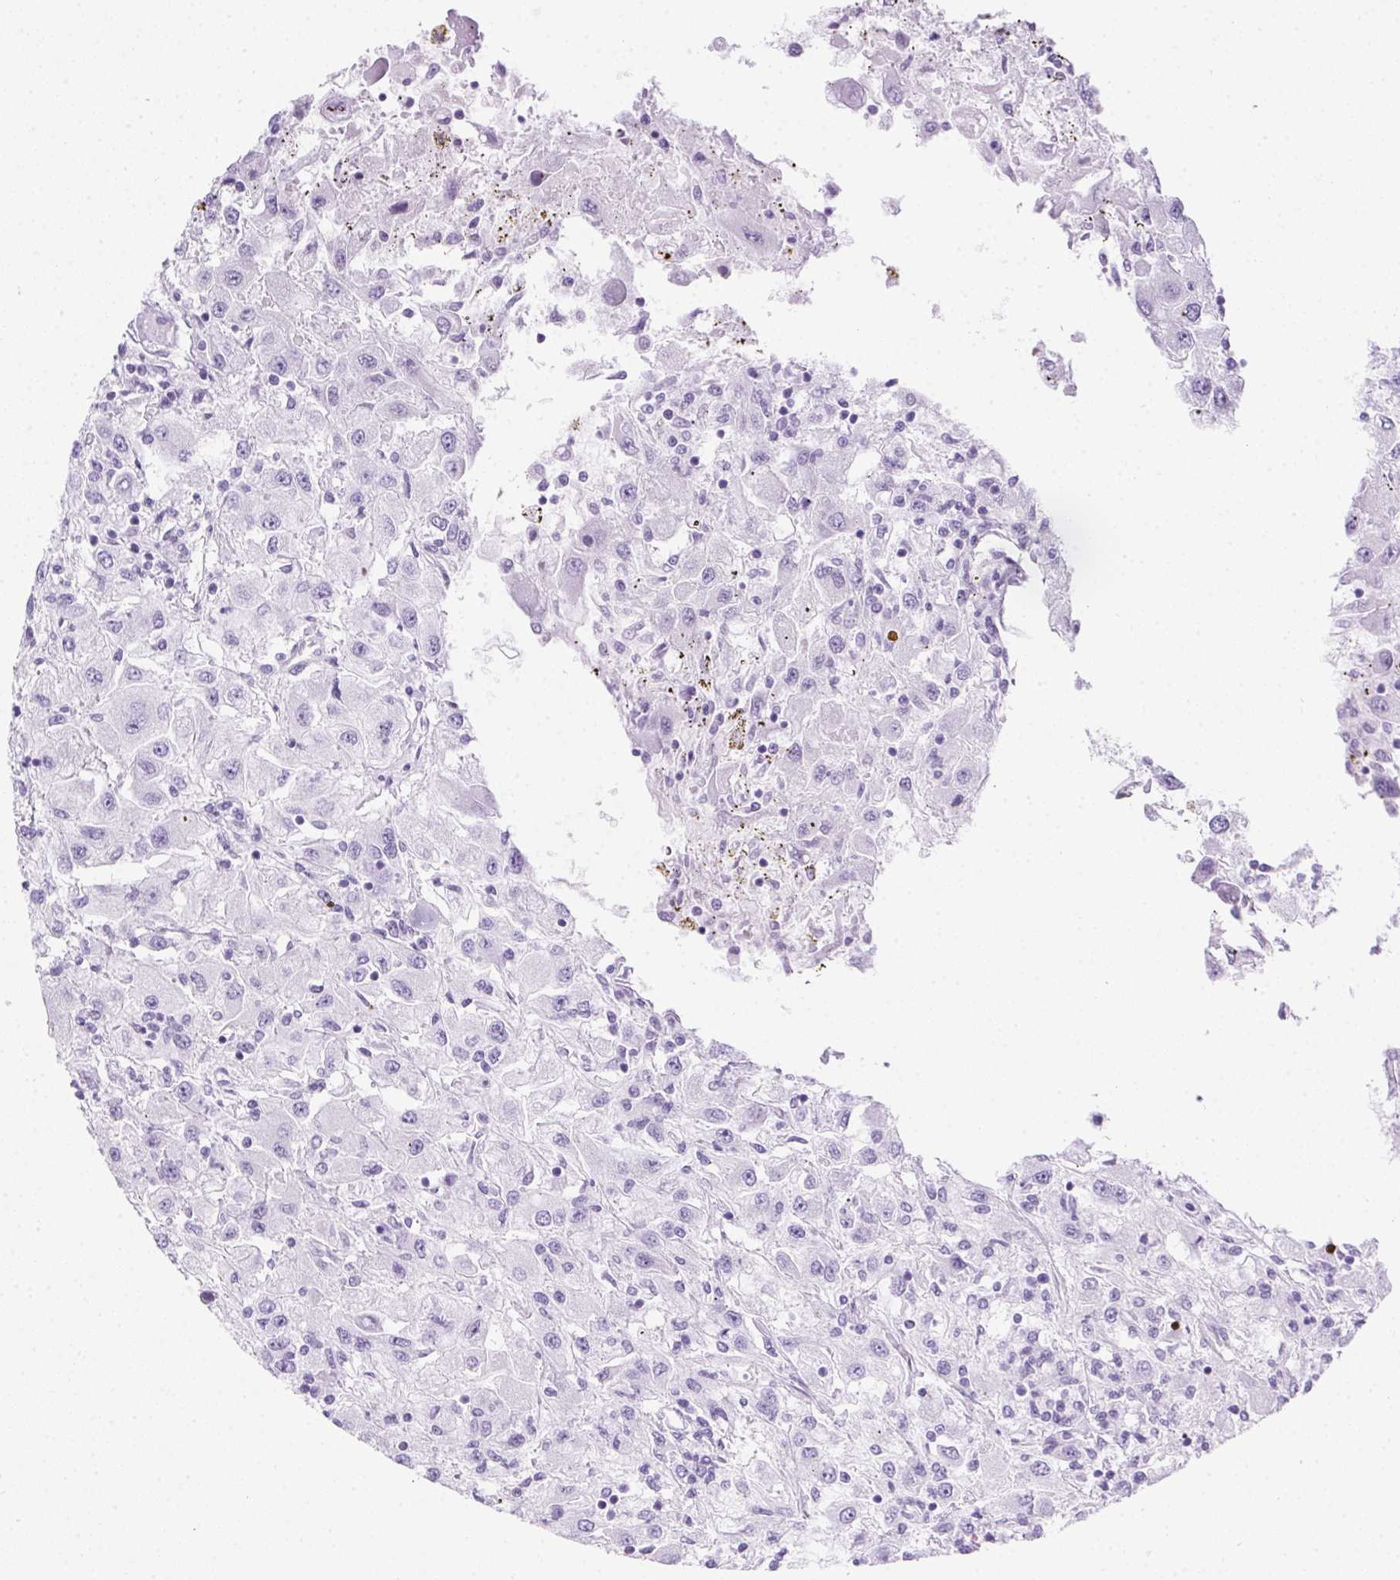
{"staining": {"intensity": "negative", "quantity": "none", "location": "none"}, "tissue": "renal cancer", "cell_type": "Tumor cells", "image_type": "cancer", "snomed": [{"axis": "morphology", "description": "Adenocarcinoma, NOS"}, {"axis": "topography", "description": "Kidney"}], "caption": "High power microscopy photomicrograph of an immunohistochemistry image of adenocarcinoma (renal), revealing no significant expression in tumor cells.", "gene": "SPACA5B", "patient": {"sex": "female", "age": 67}}